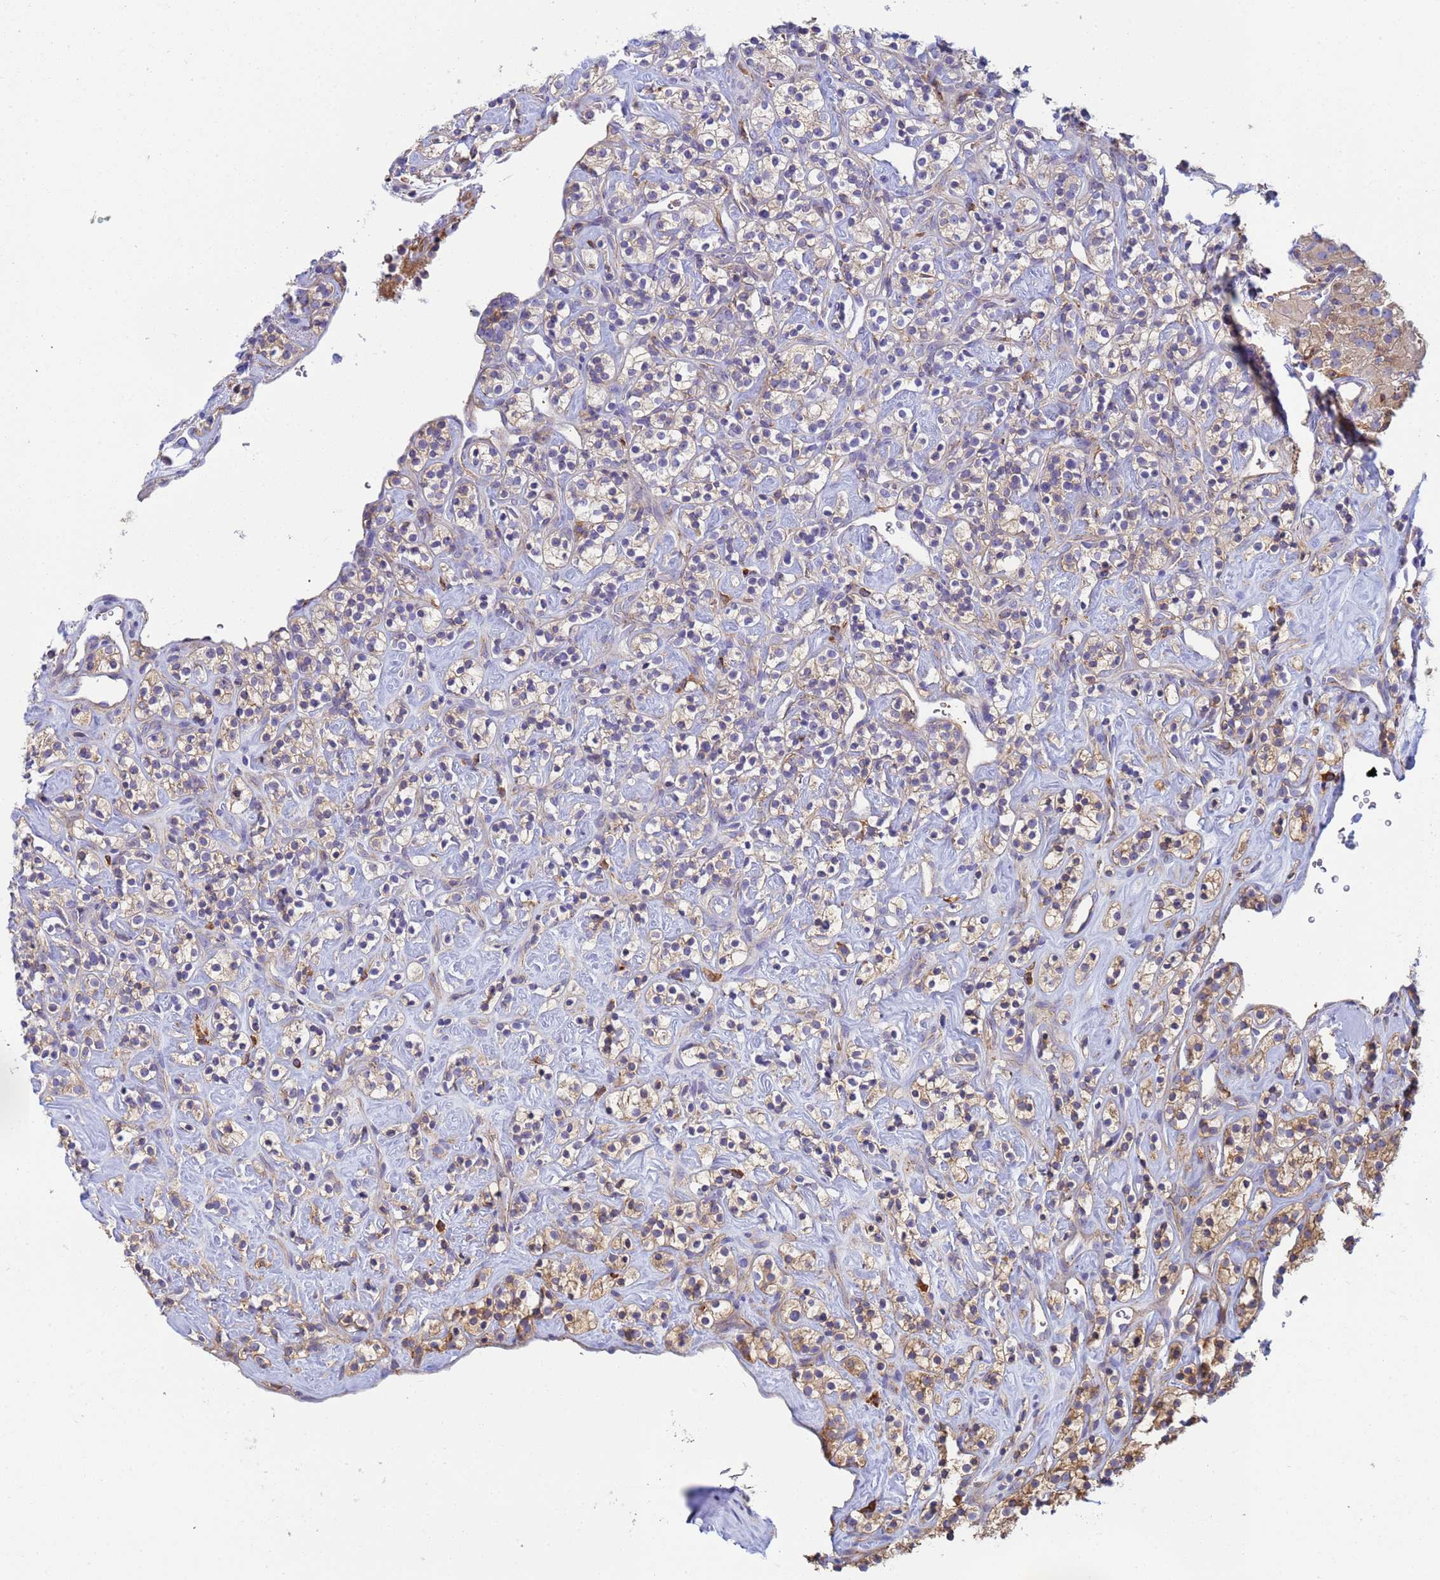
{"staining": {"intensity": "weak", "quantity": "<25%", "location": "cytoplasmic/membranous"}, "tissue": "renal cancer", "cell_type": "Tumor cells", "image_type": "cancer", "snomed": [{"axis": "morphology", "description": "Adenocarcinoma, NOS"}, {"axis": "topography", "description": "Kidney"}], "caption": "The micrograph exhibits no significant staining in tumor cells of renal adenocarcinoma.", "gene": "ZNG1B", "patient": {"sex": "male", "age": 77}}